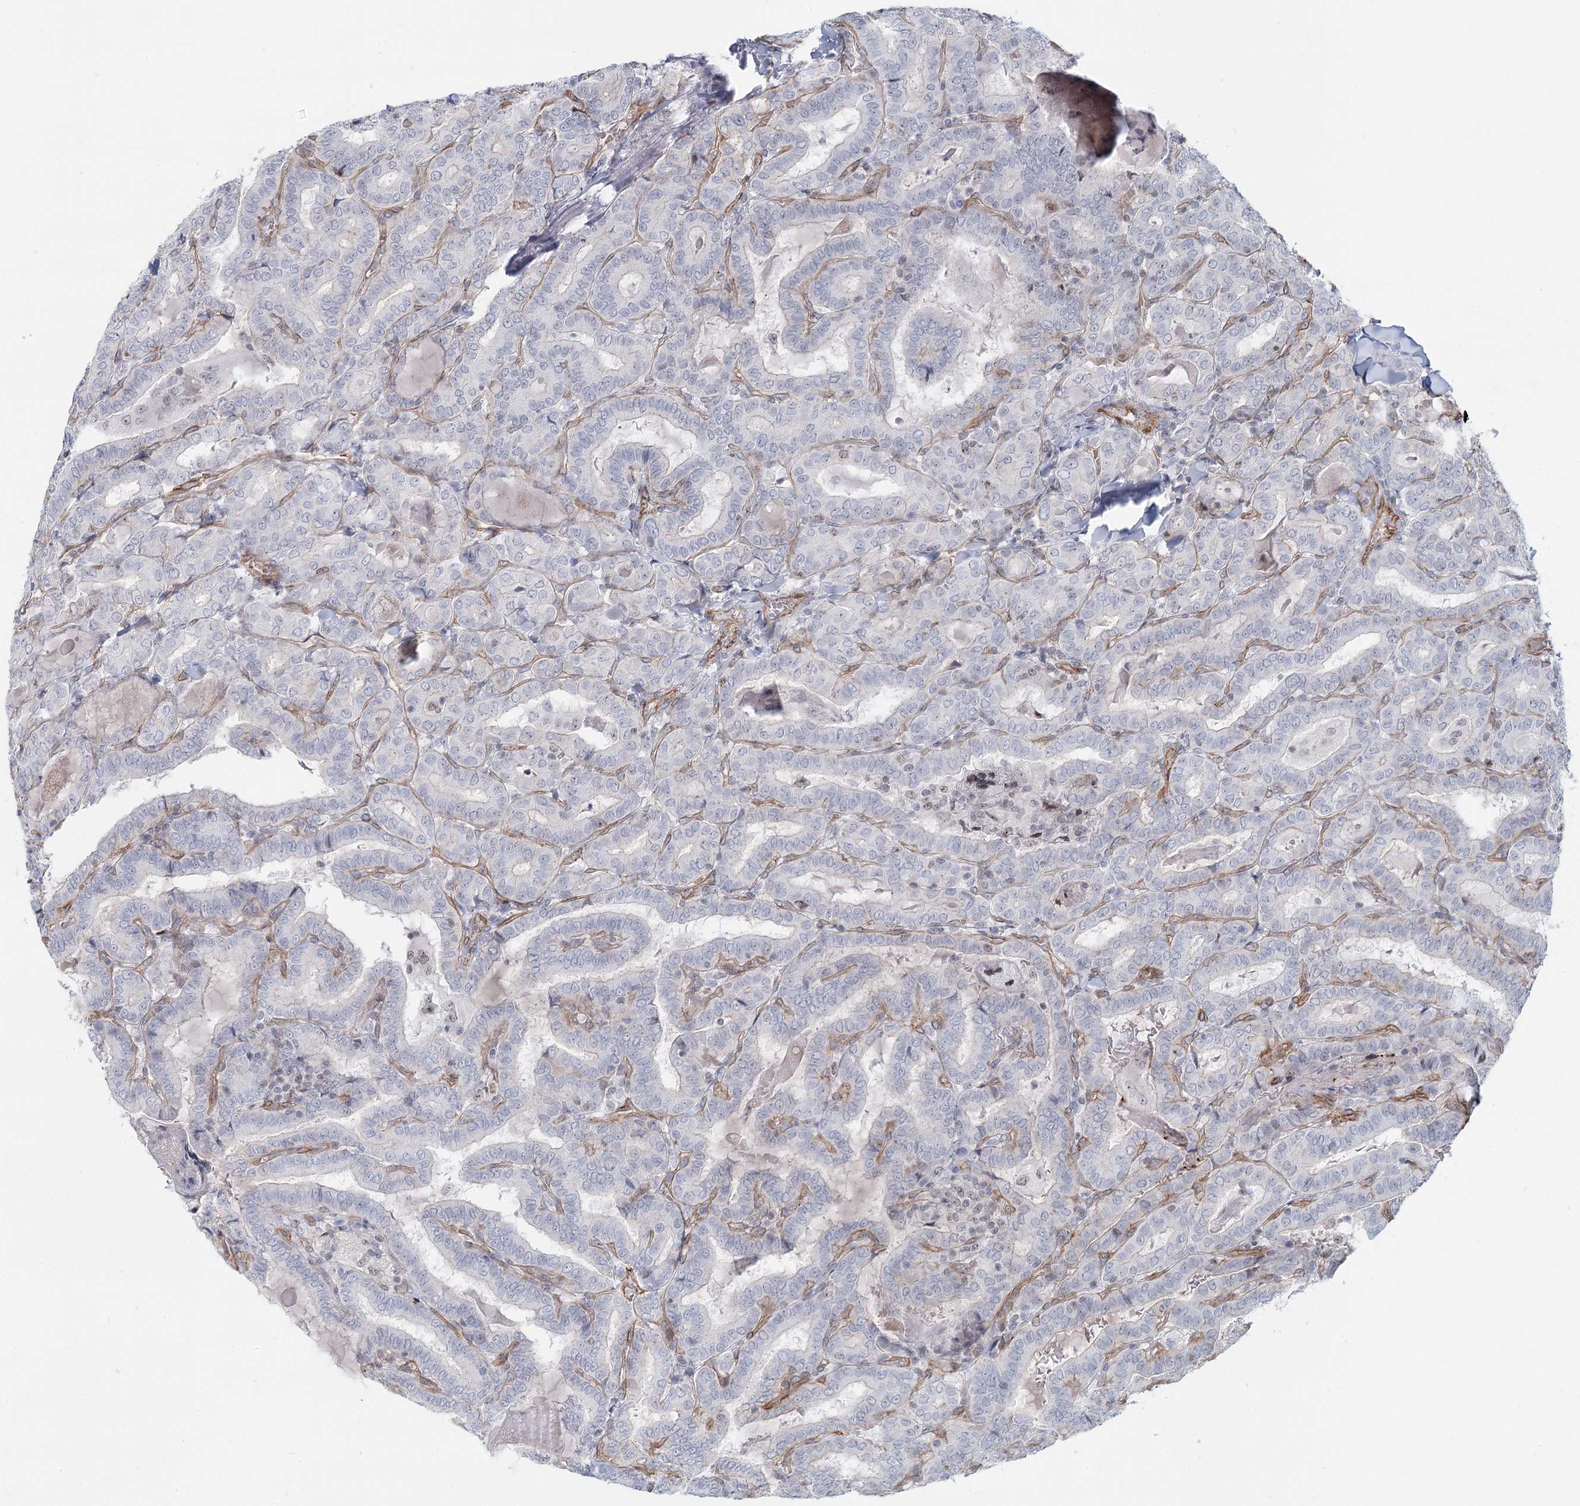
{"staining": {"intensity": "negative", "quantity": "none", "location": "none"}, "tissue": "thyroid cancer", "cell_type": "Tumor cells", "image_type": "cancer", "snomed": [{"axis": "morphology", "description": "Papillary adenocarcinoma, NOS"}, {"axis": "topography", "description": "Thyroid gland"}], "caption": "Immunohistochemical staining of papillary adenocarcinoma (thyroid) reveals no significant staining in tumor cells.", "gene": "ZFYVE28", "patient": {"sex": "female", "age": 72}}